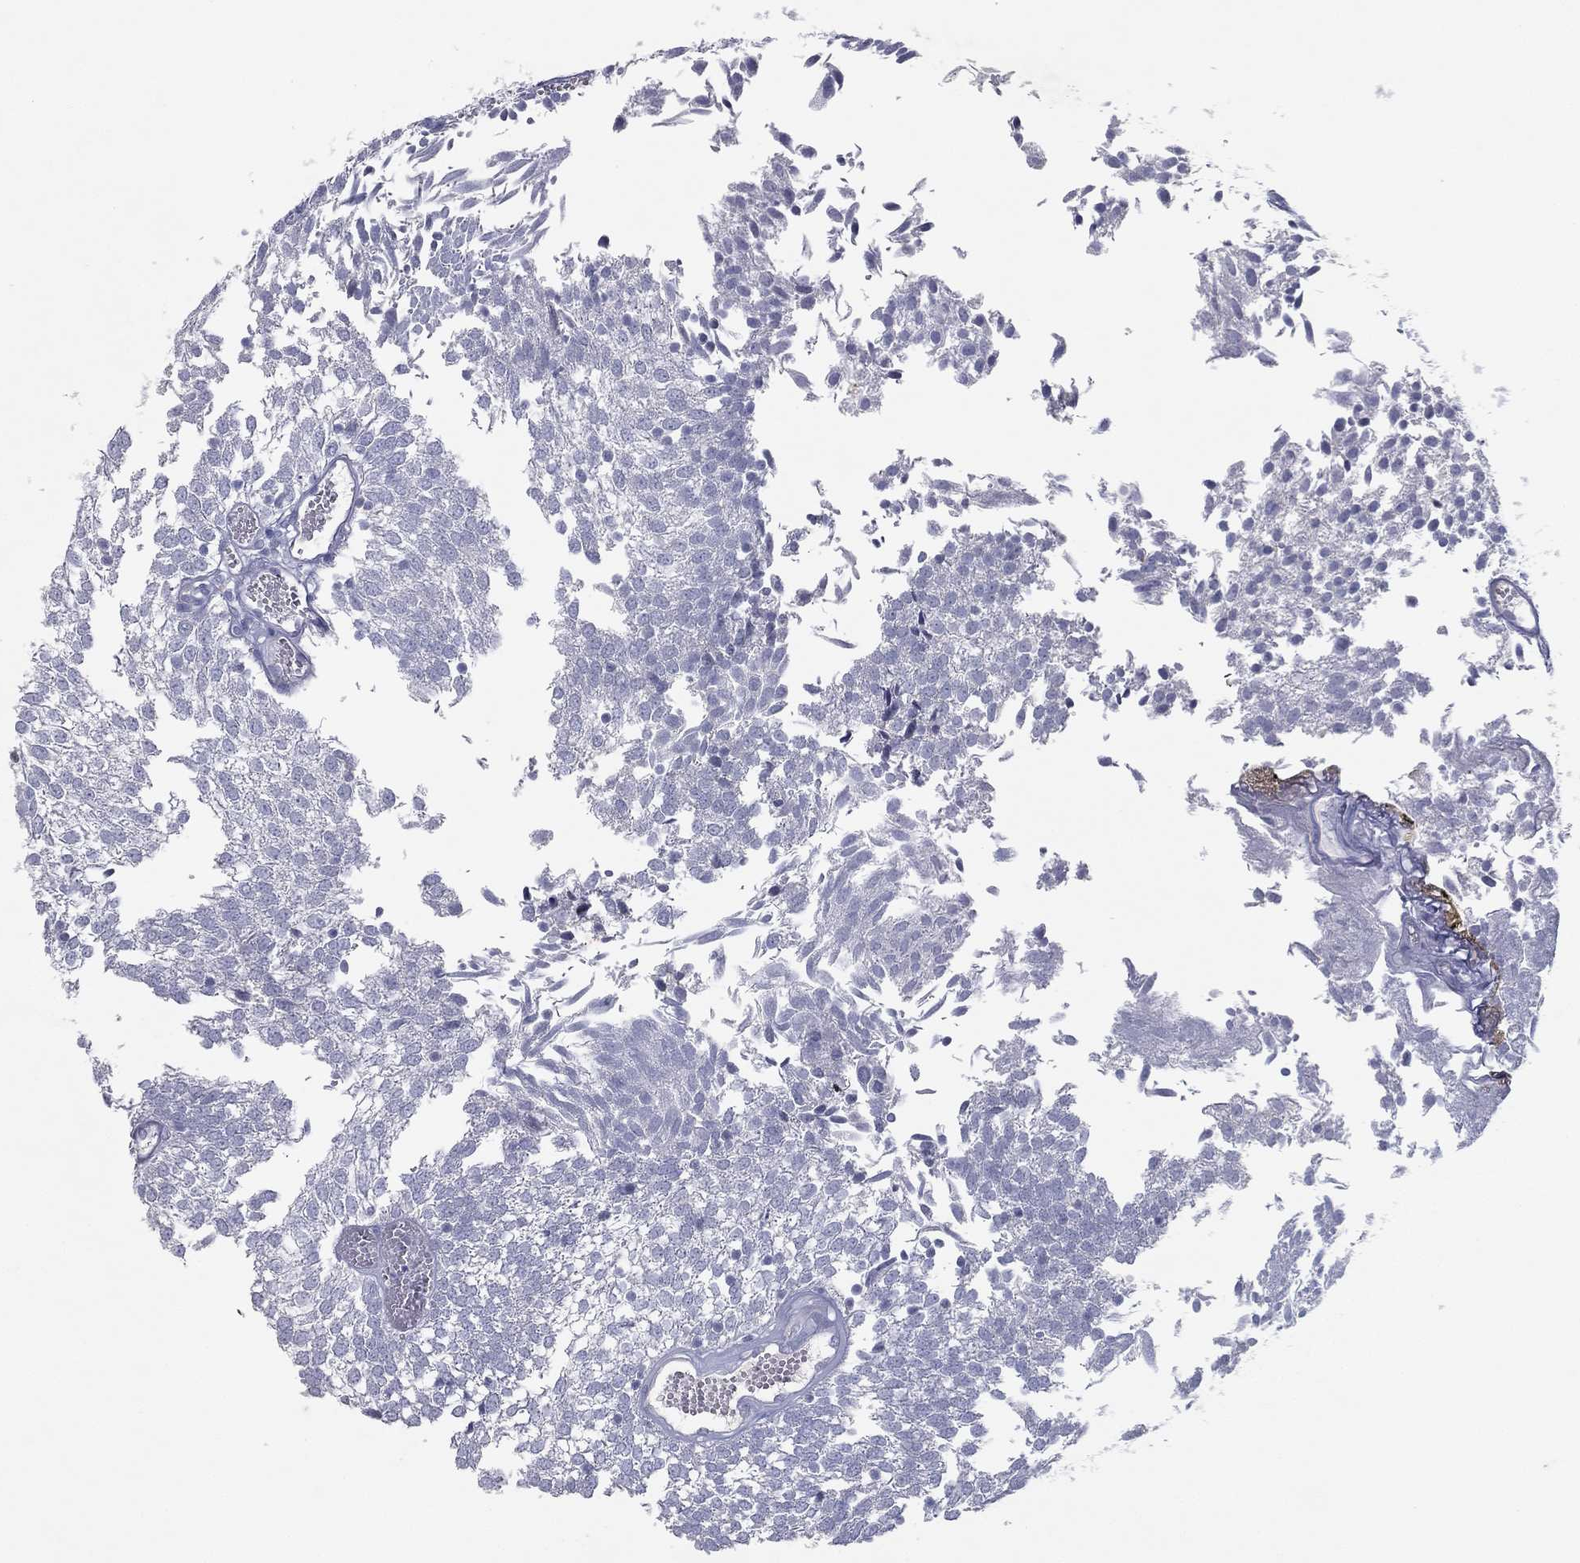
{"staining": {"intensity": "negative", "quantity": "none", "location": "none"}, "tissue": "urothelial cancer", "cell_type": "Tumor cells", "image_type": "cancer", "snomed": [{"axis": "morphology", "description": "Urothelial carcinoma, Low grade"}, {"axis": "topography", "description": "Urinary bladder"}], "caption": "This micrograph is of low-grade urothelial carcinoma stained with immunohistochemistry to label a protein in brown with the nuclei are counter-stained blue. There is no positivity in tumor cells.", "gene": "CPT1B", "patient": {"sex": "male", "age": 52}}